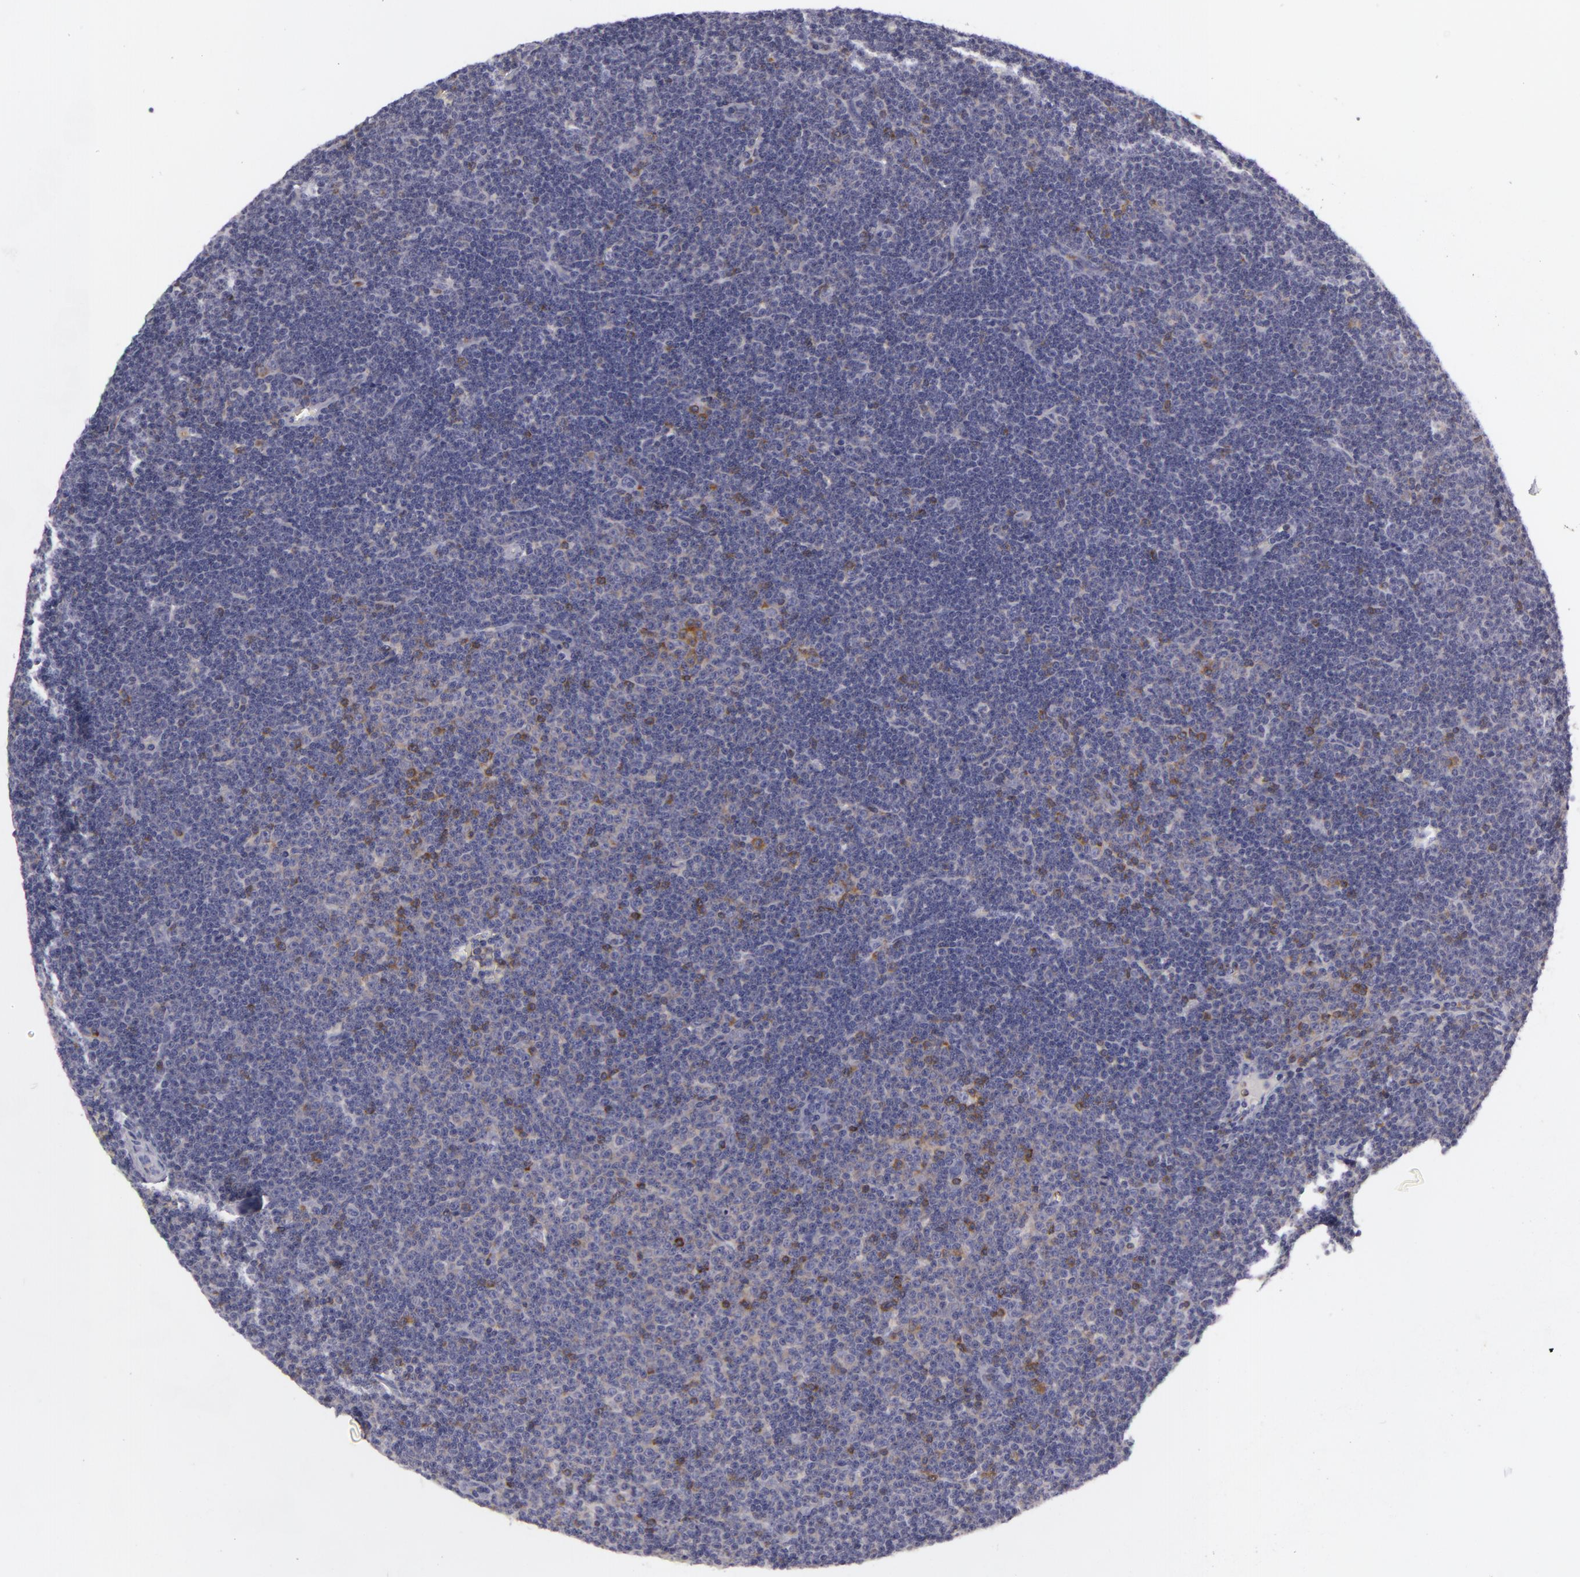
{"staining": {"intensity": "weak", "quantity": "25%-75%", "location": "cytoplasmic/membranous"}, "tissue": "lymphoma", "cell_type": "Tumor cells", "image_type": "cancer", "snomed": [{"axis": "morphology", "description": "Malignant lymphoma, non-Hodgkin's type, Low grade"}, {"axis": "topography", "description": "Lymph node"}], "caption": "Protein expression by immunohistochemistry demonstrates weak cytoplasmic/membranous staining in about 25%-75% of tumor cells in malignant lymphoma, non-Hodgkin's type (low-grade). (brown staining indicates protein expression, while blue staining denotes nuclei).", "gene": "KCNAB2", "patient": {"sex": "male", "age": 57}}